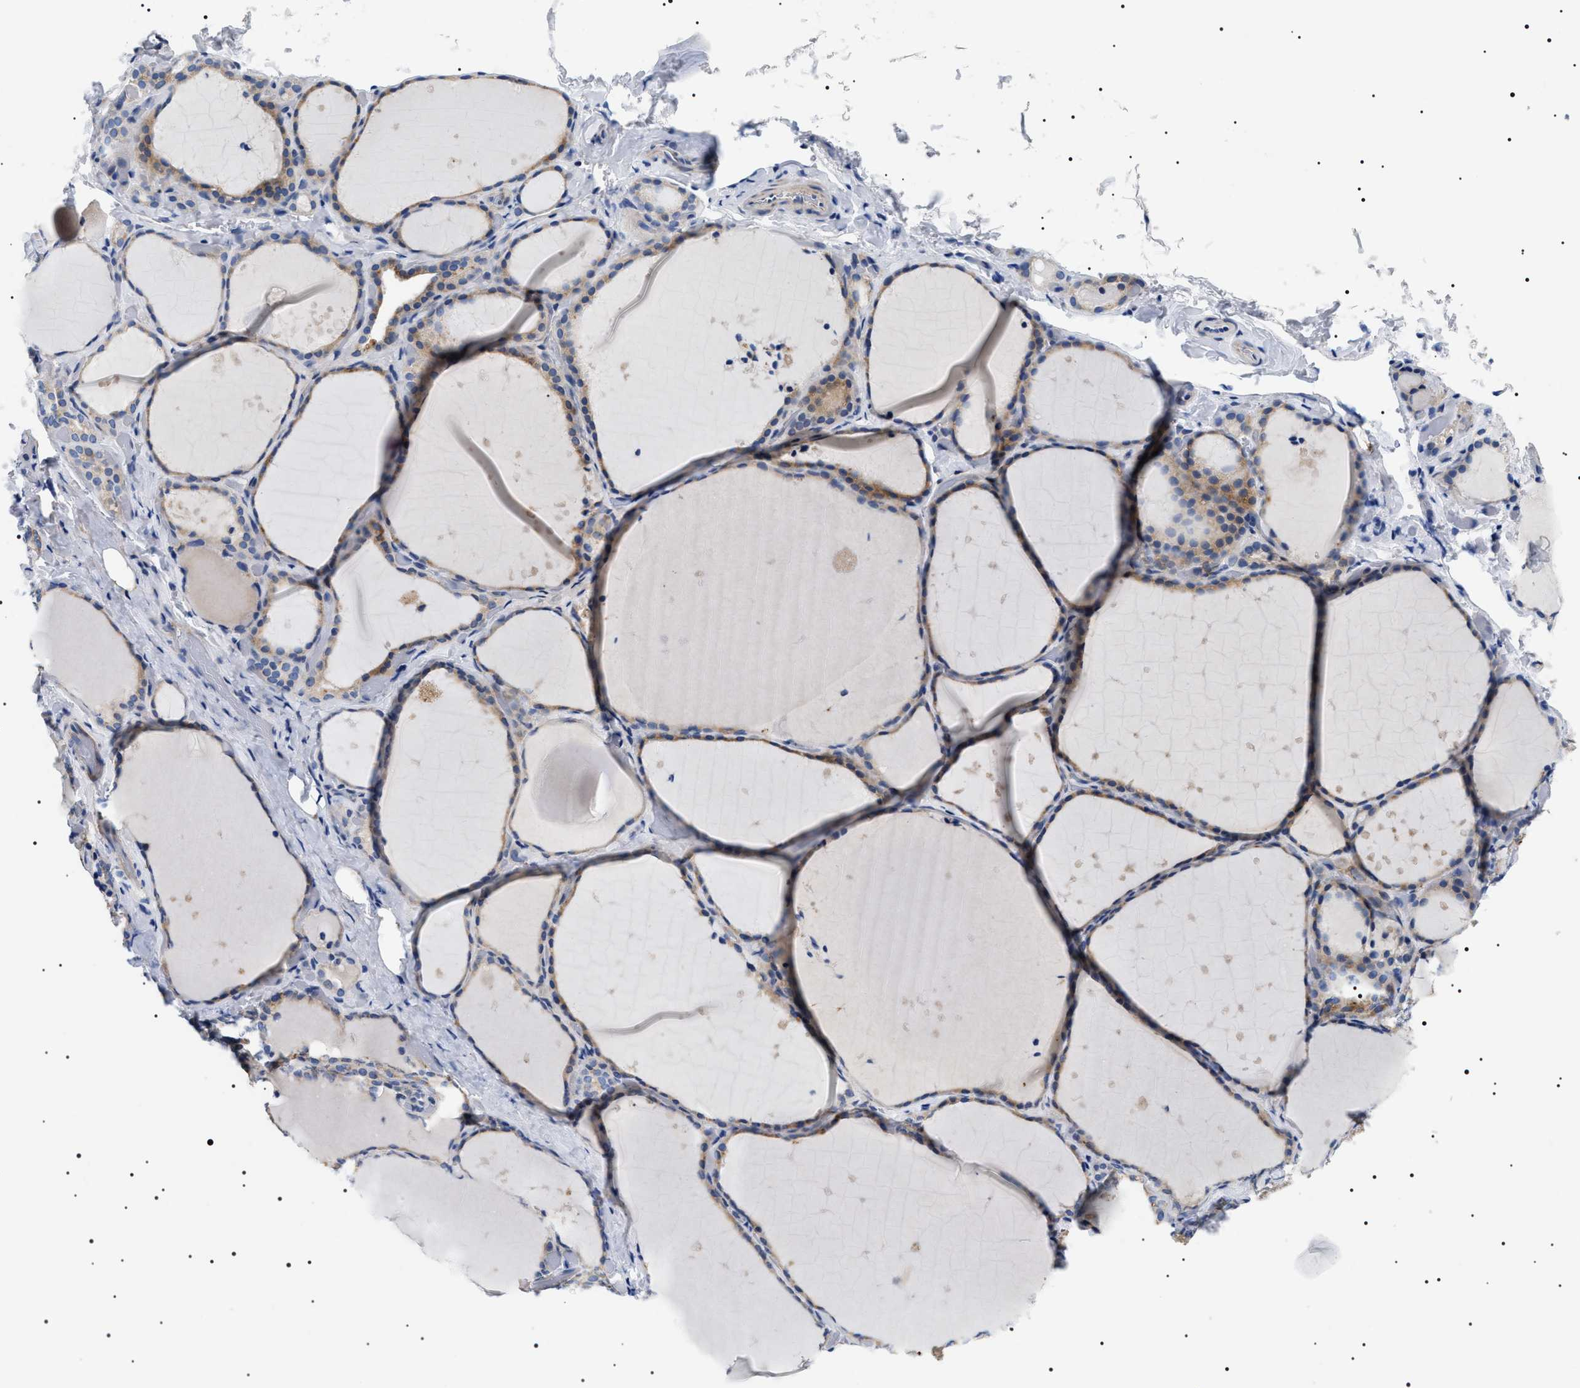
{"staining": {"intensity": "weak", "quantity": "25%-75%", "location": "cytoplasmic/membranous"}, "tissue": "thyroid gland", "cell_type": "Glandular cells", "image_type": "normal", "snomed": [{"axis": "morphology", "description": "Normal tissue, NOS"}, {"axis": "topography", "description": "Thyroid gland"}], "caption": "Protein expression analysis of benign thyroid gland displays weak cytoplasmic/membranous positivity in about 25%-75% of glandular cells.", "gene": "TMEM222", "patient": {"sex": "female", "age": 44}}